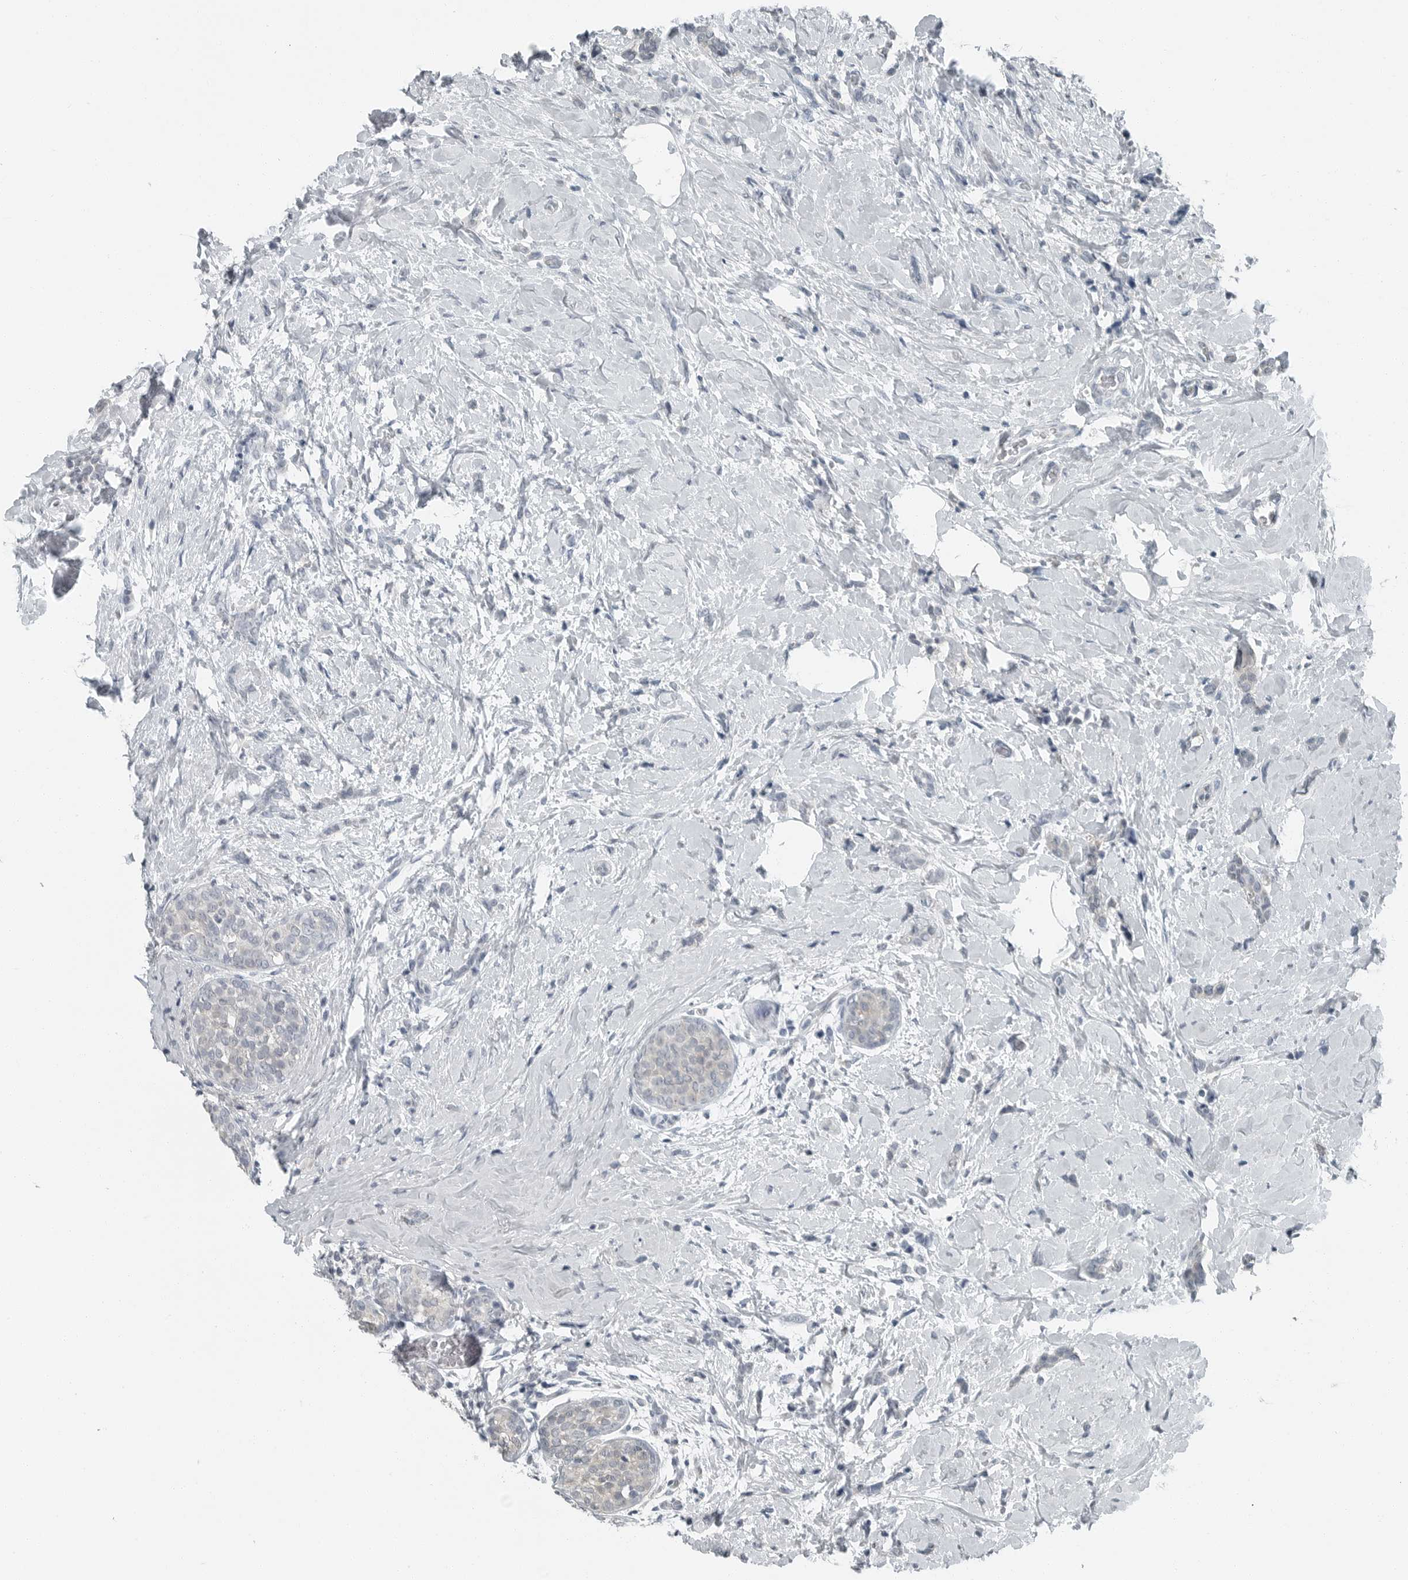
{"staining": {"intensity": "negative", "quantity": "none", "location": "none"}, "tissue": "breast cancer", "cell_type": "Tumor cells", "image_type": "cancer", "snomed": [{"axis": "morphology", "description": "Lobular carcinoma, in situ"}, {"axis": "morphology", "description": "Lobular carcinoma"}, {"axis": "topography", "description": "Breast"}], "caption": "Immunohistochemistry of human breast lobular carcinoma in situ reveals no positivity in tumor cells.", "gene": "KYAT1", "patient": {"sex": "female", "age": 41}}